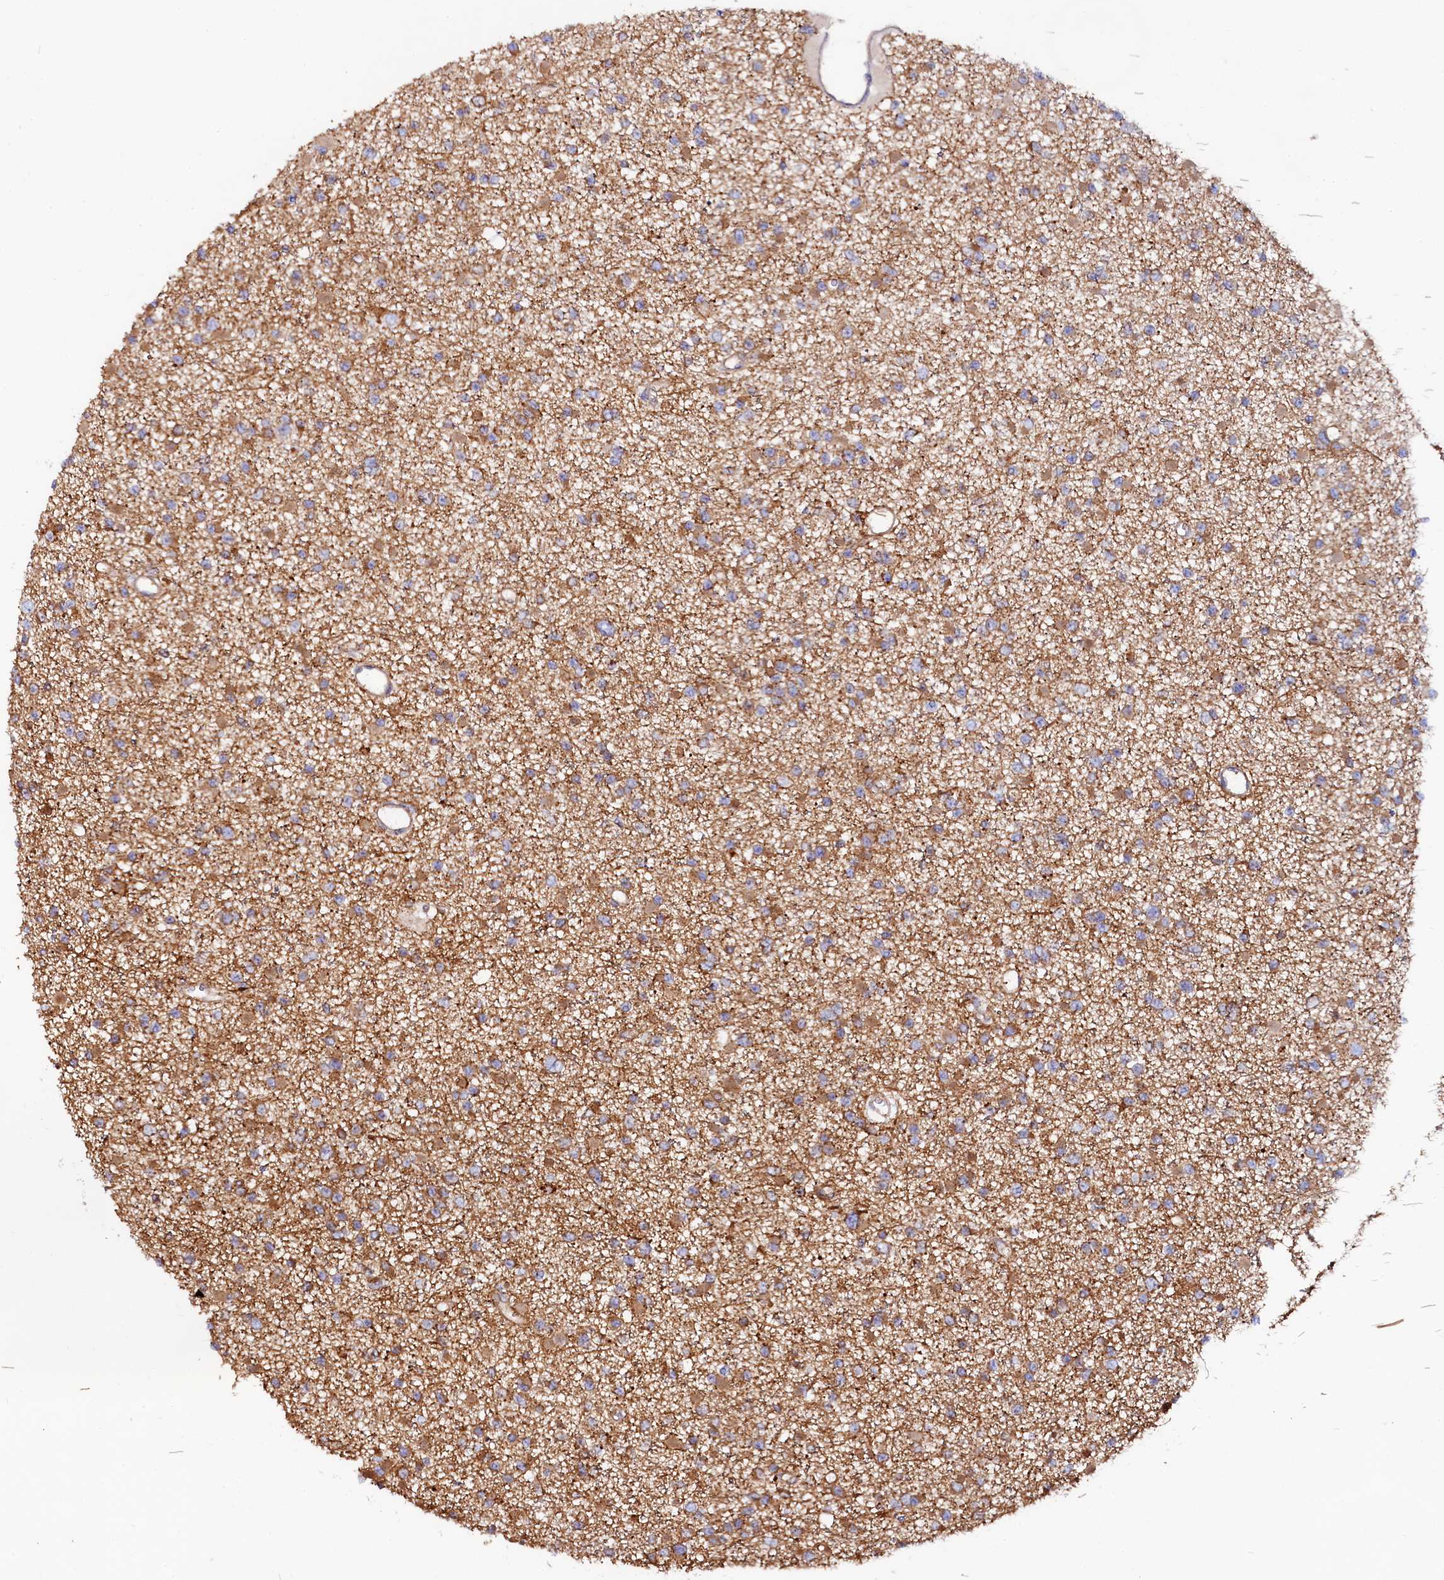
{"staining": {"intensity": "moderate", "quantity": "25%-75%", "location": "cytoplasmic/membranous"}, "tissue": "glioma", "cell_type": "Tumor cells", "image_type": "cancer", "snomed": [{"axis": "morphology", "description": "Glioma, malignant, Low grade"}, {"axis": "topography", "description": "Brain"}], "caption": "Protein expression analysis of human malignant glioma (low-grade) reveals moderate cytoplasmic/membranous positivity in approximately 25%-75% of tumor cells.", "gene": "ASTE1", "patient": {"sex": "female", "age": 22}}